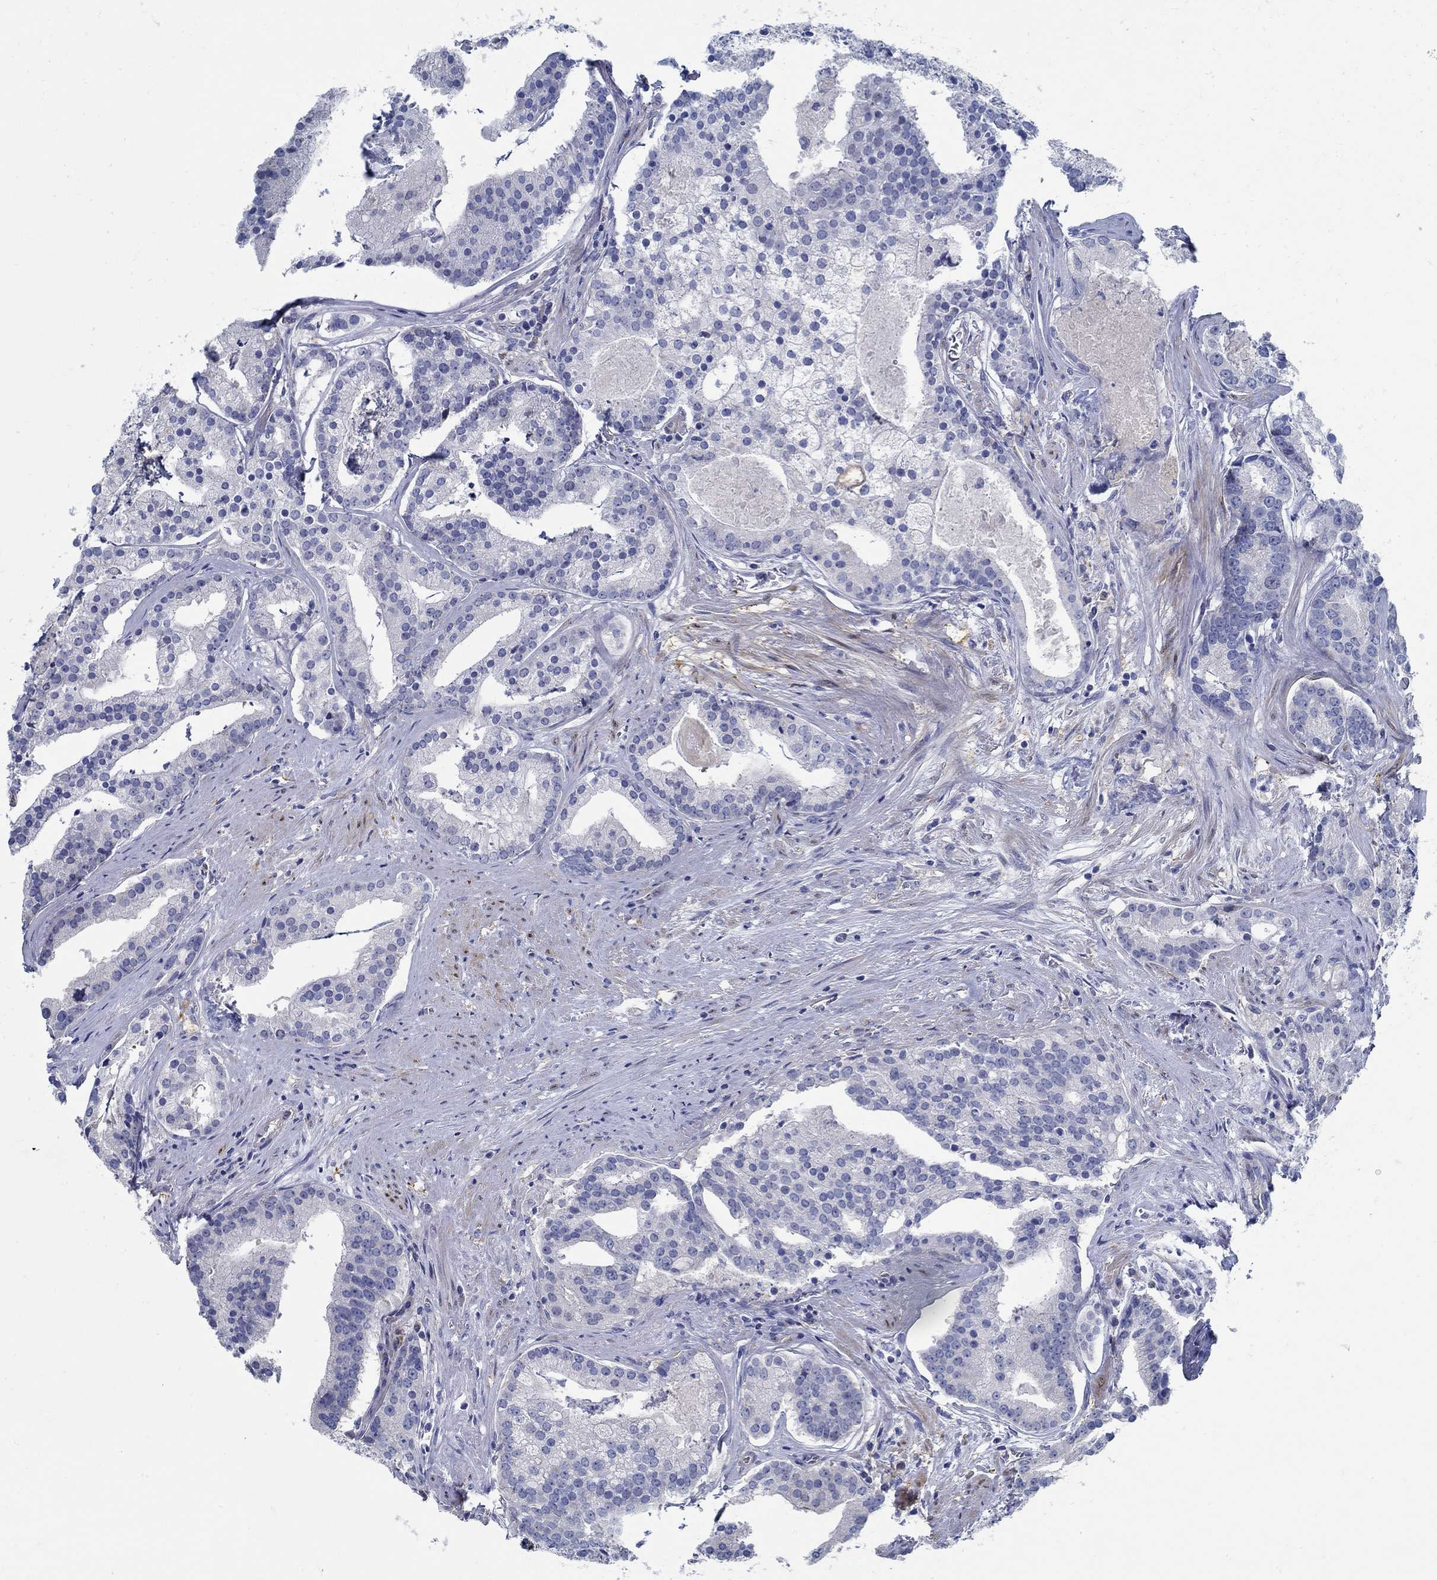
{"staining": {"intensity": "negative", "quantity": "none", "location": "none"}, "tissue": "prostate cancer", "cell_type": "Tumor cells", "image_type": "cancer", "snomed": [{"axis": "morphology", "description": "Adenocarcinoma, NOS"}, {"axis": "topography", "description": "Prostate and seminal vesicle, NOS"}, {"axis": "topography", "description": "Prostate"}], "caption": "Immunohistochemical staining of prostate adenocarcinoma displays no significant positivity in tumor cells. (Brightfield microscopy of DAB immunohistochemistry at high magnification).", "gene": "C15orf39", "patient": {"sex": "male", "age": 44}}